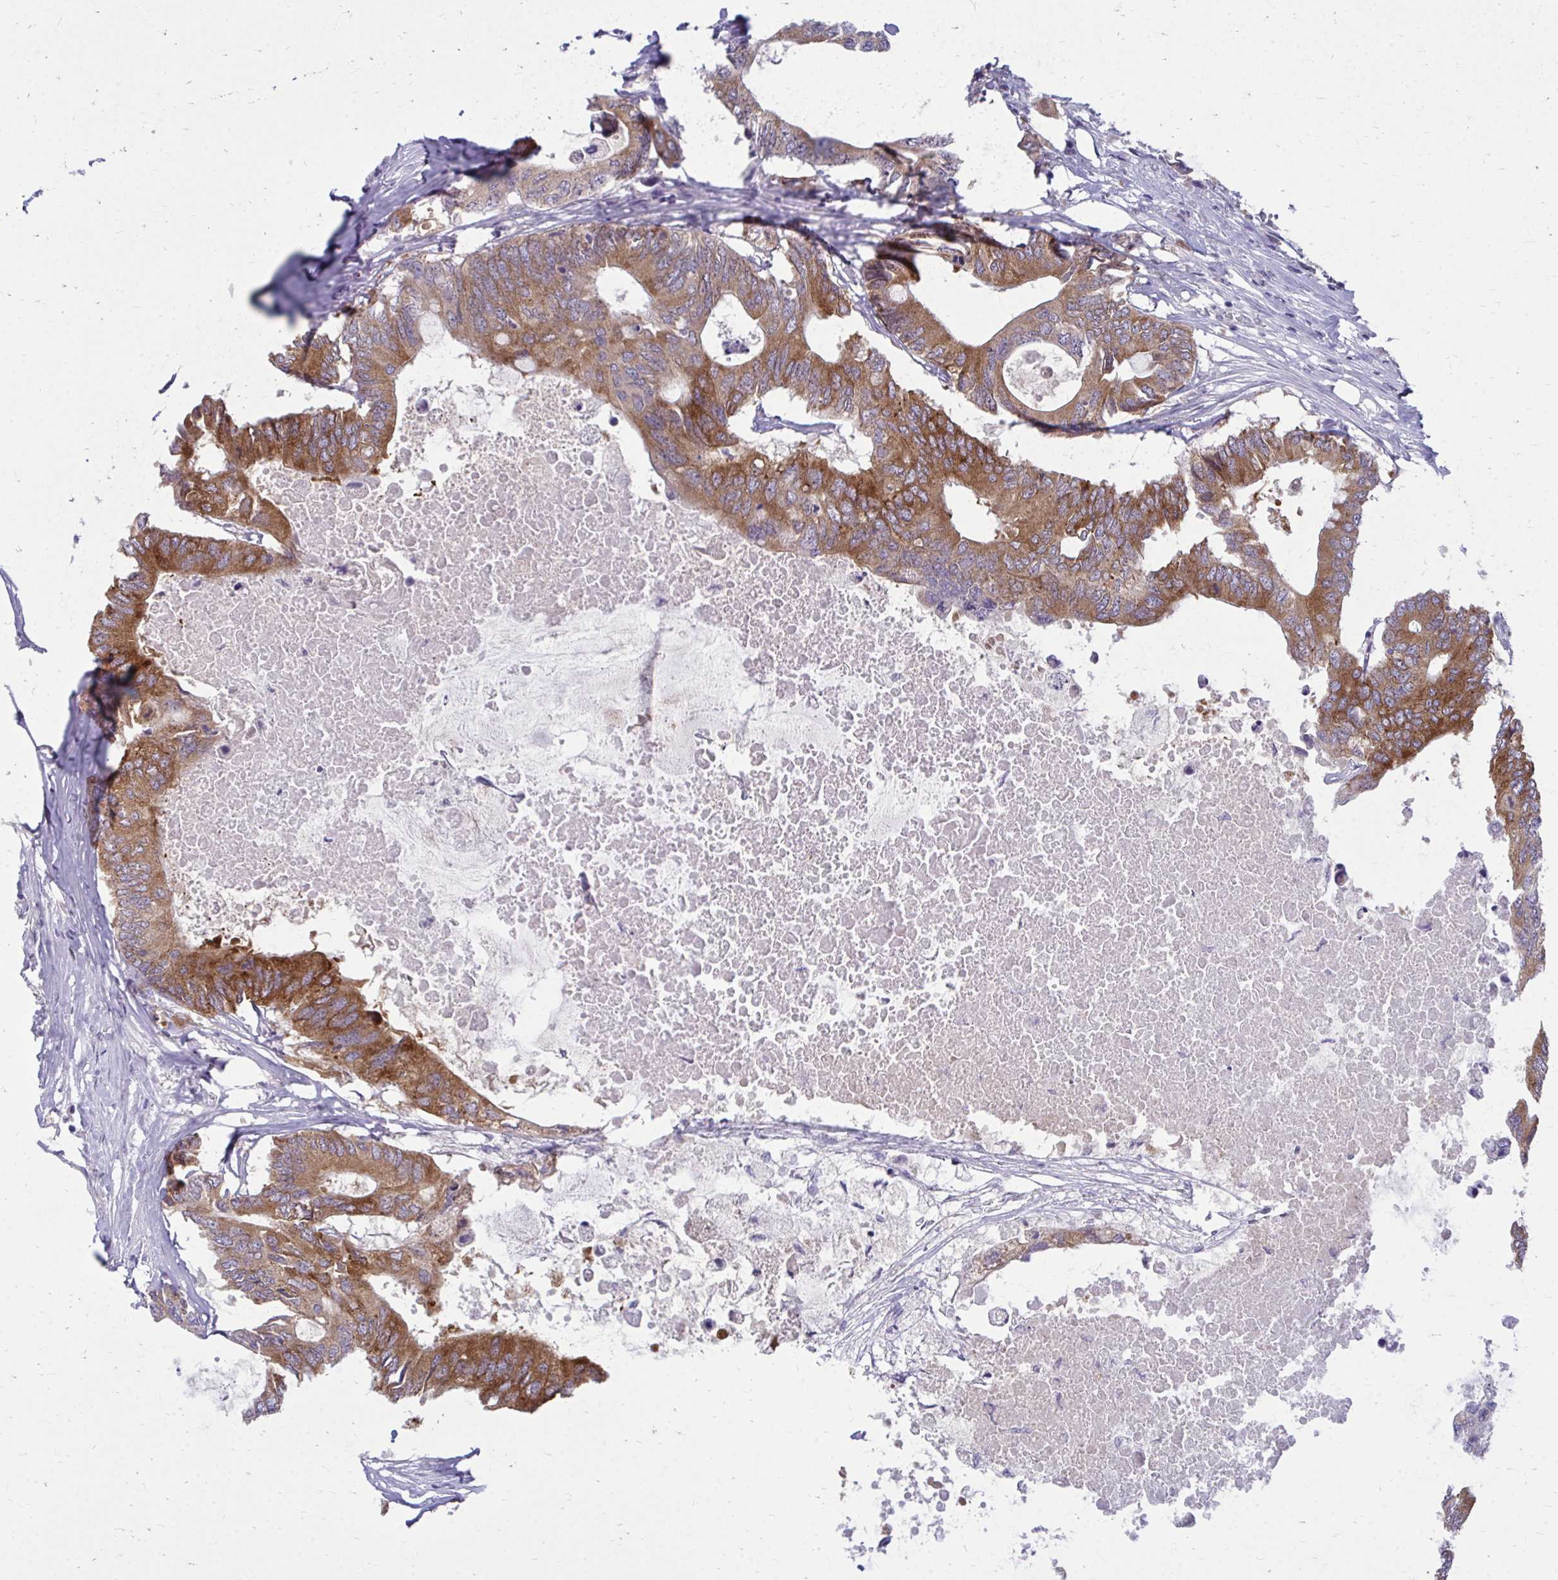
{"staining": {"intensity": "strong", "quantity": ">75%", "location": "cytoplasmic/membranous"}, "tissue": "colorectal cancer", "cell_type": "Tumor cells", "image_type": "cancer", "snomed": [{"axis": "morphology", "description": "Adenocarcinoma, NOS"}, {"axis": "topography", "description": "Colon"}], "caption": "Colorectal cancer stained with DAB (3,3'-diaminobenzidine) immunohistochemistry shows high levels of strong cytoplasmic/membranous positivity in about >75% of tumor cells.", "gene": "ACSL5", "patient": {"sex": "male", "age": 71}}